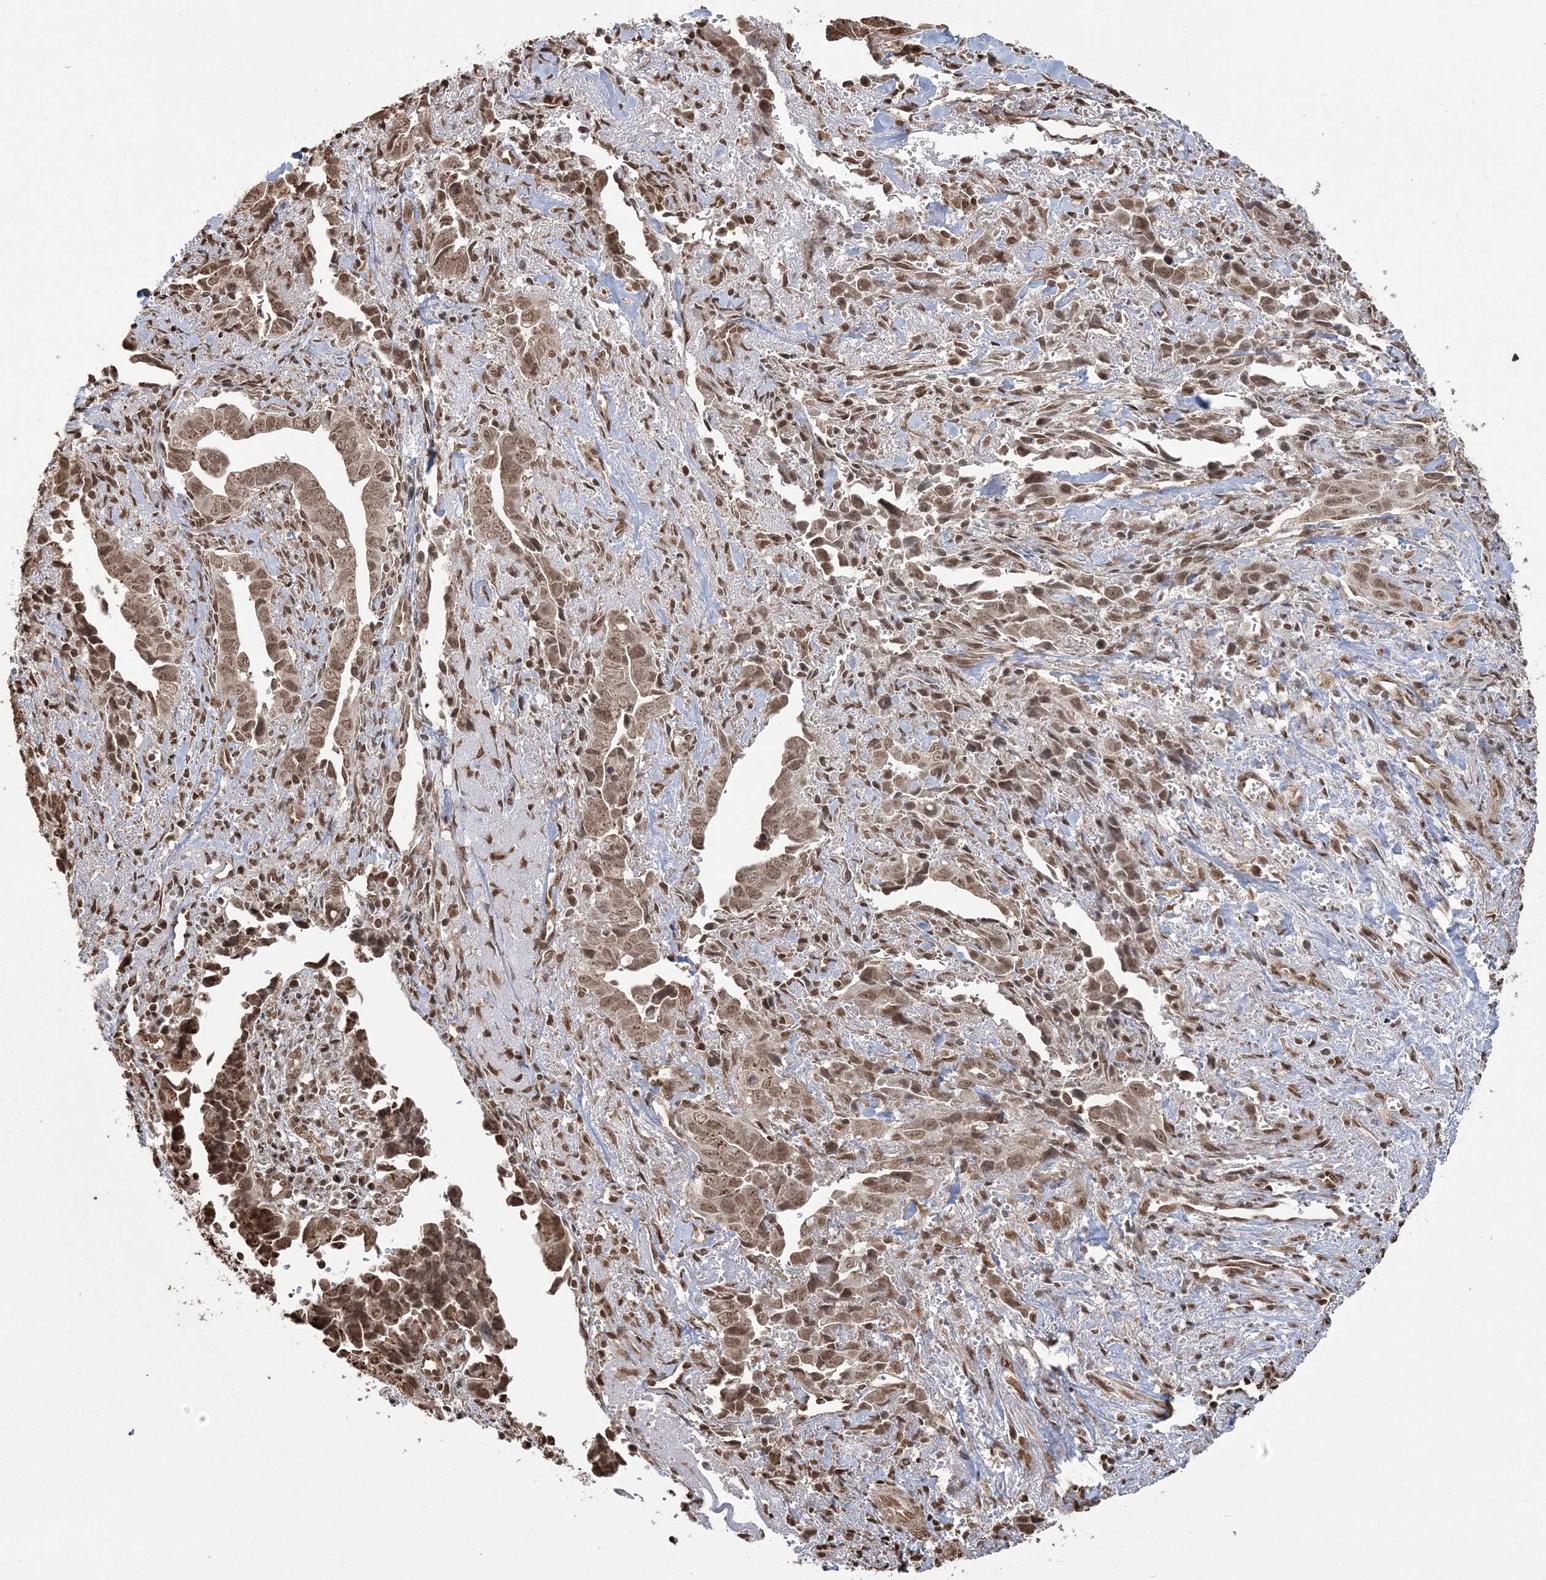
{"staining": {"intensity": "moderate", "quantity": ">75%", "location": "cytoplasmic/membranous,nuclear"}, "tissue": "liver cancer", "cell_type": "Tumor cells", "image_type": "cancer", "snomed": [{"axis": "morphology", "description": "Cholangiocarcinoma"}, {"axis": "topography", "description": "Liver"}], "caption": "Human cholangiocarcinoma (liver) stained with a brown dye demonstrates moderate cytoplasmic/membranous and nuclear positive expression in about >75% of tumor cells.", "gene": "ZNF839", "patient": {"sex": "female", "age": 79}}